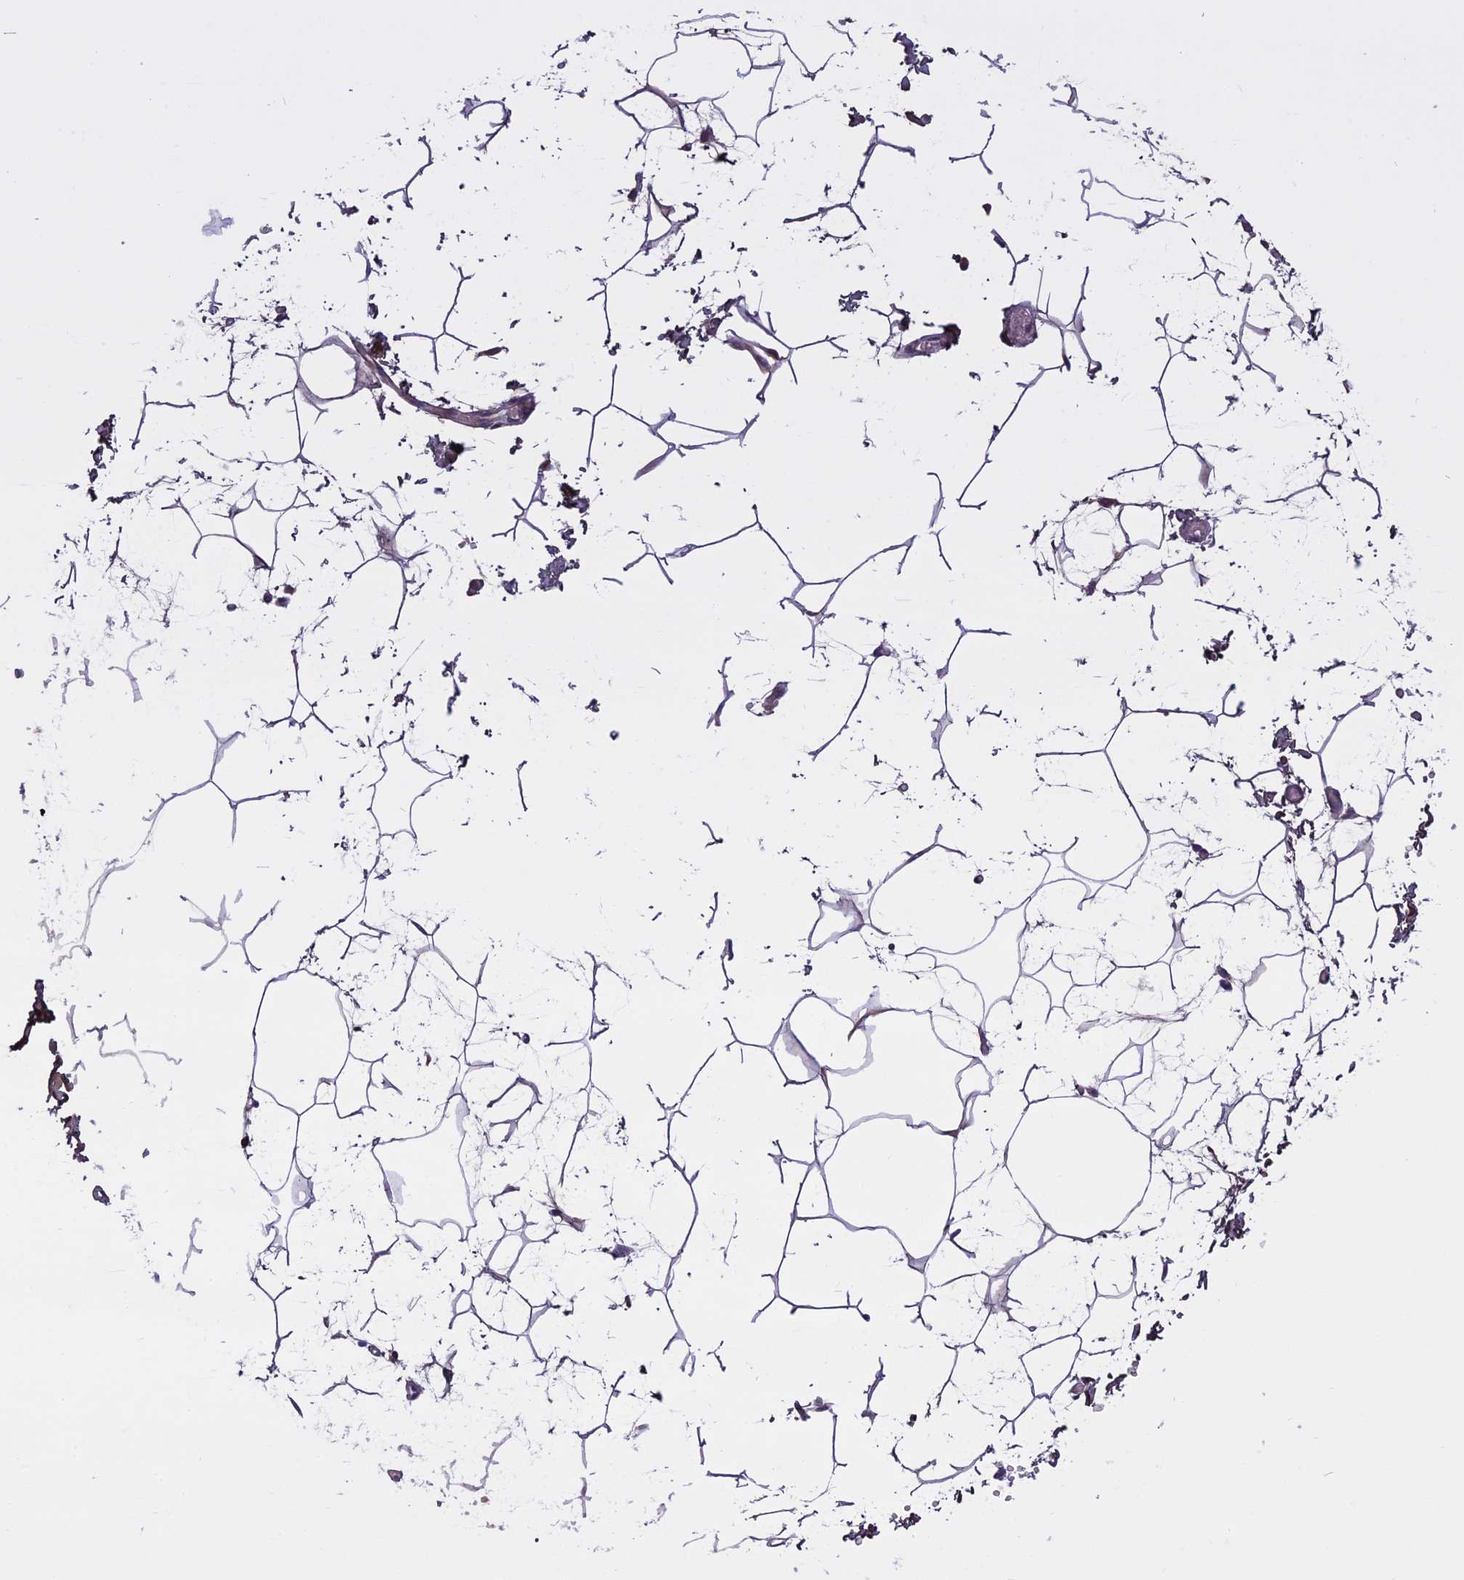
{"staining": {"intensity": "negative", "quantity": "none", "location": "none"}, "tissue": "adipose tissue", "cell_type": "Adipocytes", "image_type": "normal", "snomed": [{"axis": "morphology", "description": "Normal tissue, NOS"}, {"axis": "topography", "description": "Gallbladder"}, {"axis": "topography", "description": "Peripheral nerve tissue"}], "caption": "The micrograph displays no significant positivity in adipocytes of adipose tissue. Brightfield microscopy of immunohistochemistry (IHC) stained with DAB (brown) and hematoxylin (blue), captured at high magnification.", "gene": "DCTN5", "patient": {"sex": "male", "age": 38}}